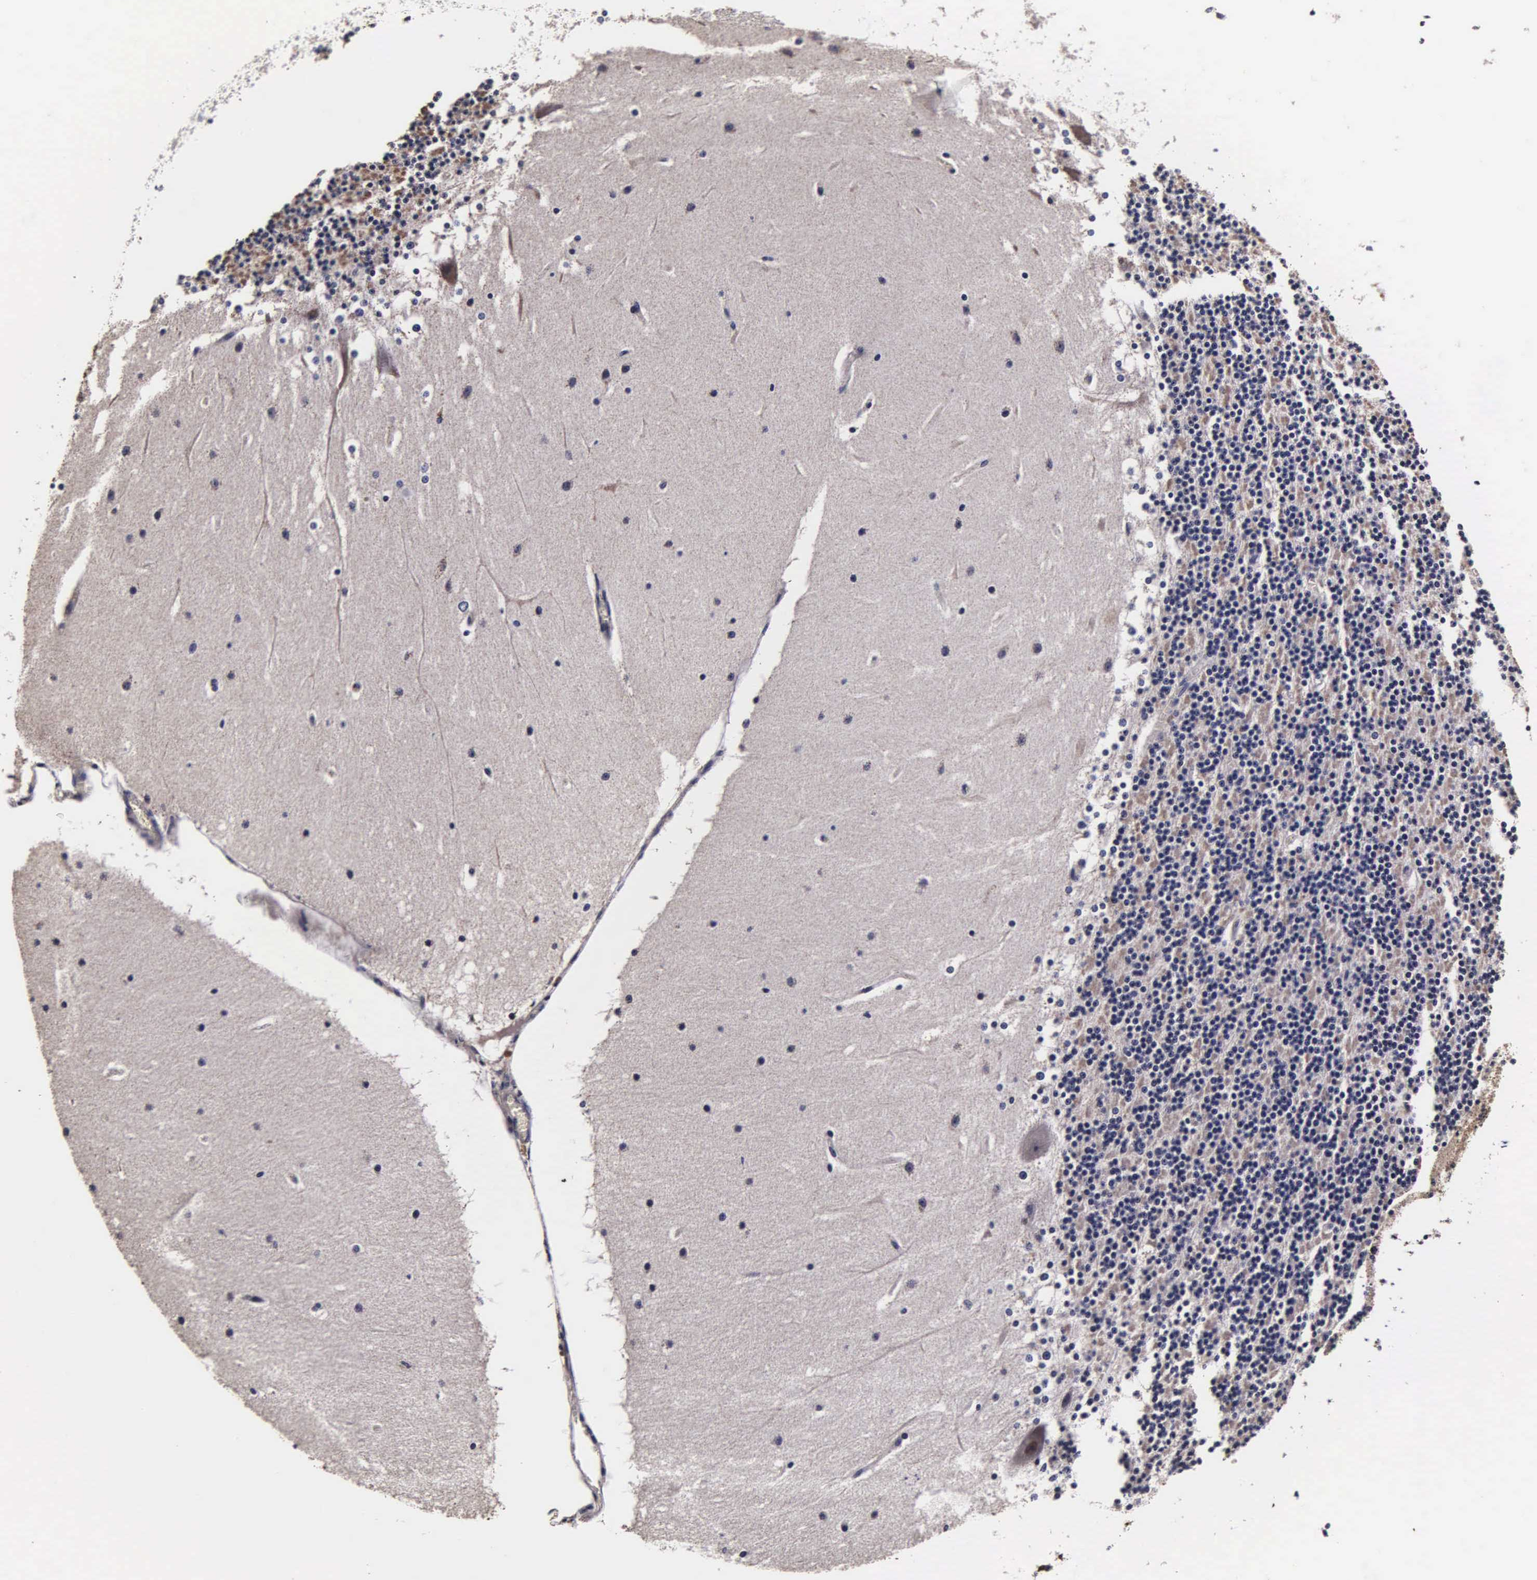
{"staining": {"intensity": "negative", "quantity": "none", "location": "none"}, "tissue": "cerebellum", "cell_type": "Cells in granular layer", "image_type": "normal", "snomed": [{"axis": "morphology", "description": "Normal tissue, NOS"}, {"axis": "topography", "description": "Cerebellum"}], "caption": "The IHC histopathology image has no significant positivity in cells in granular layer of cerebellum.", "gene": "PSMA3", "patient": {"sex": "female", "age": 19}}